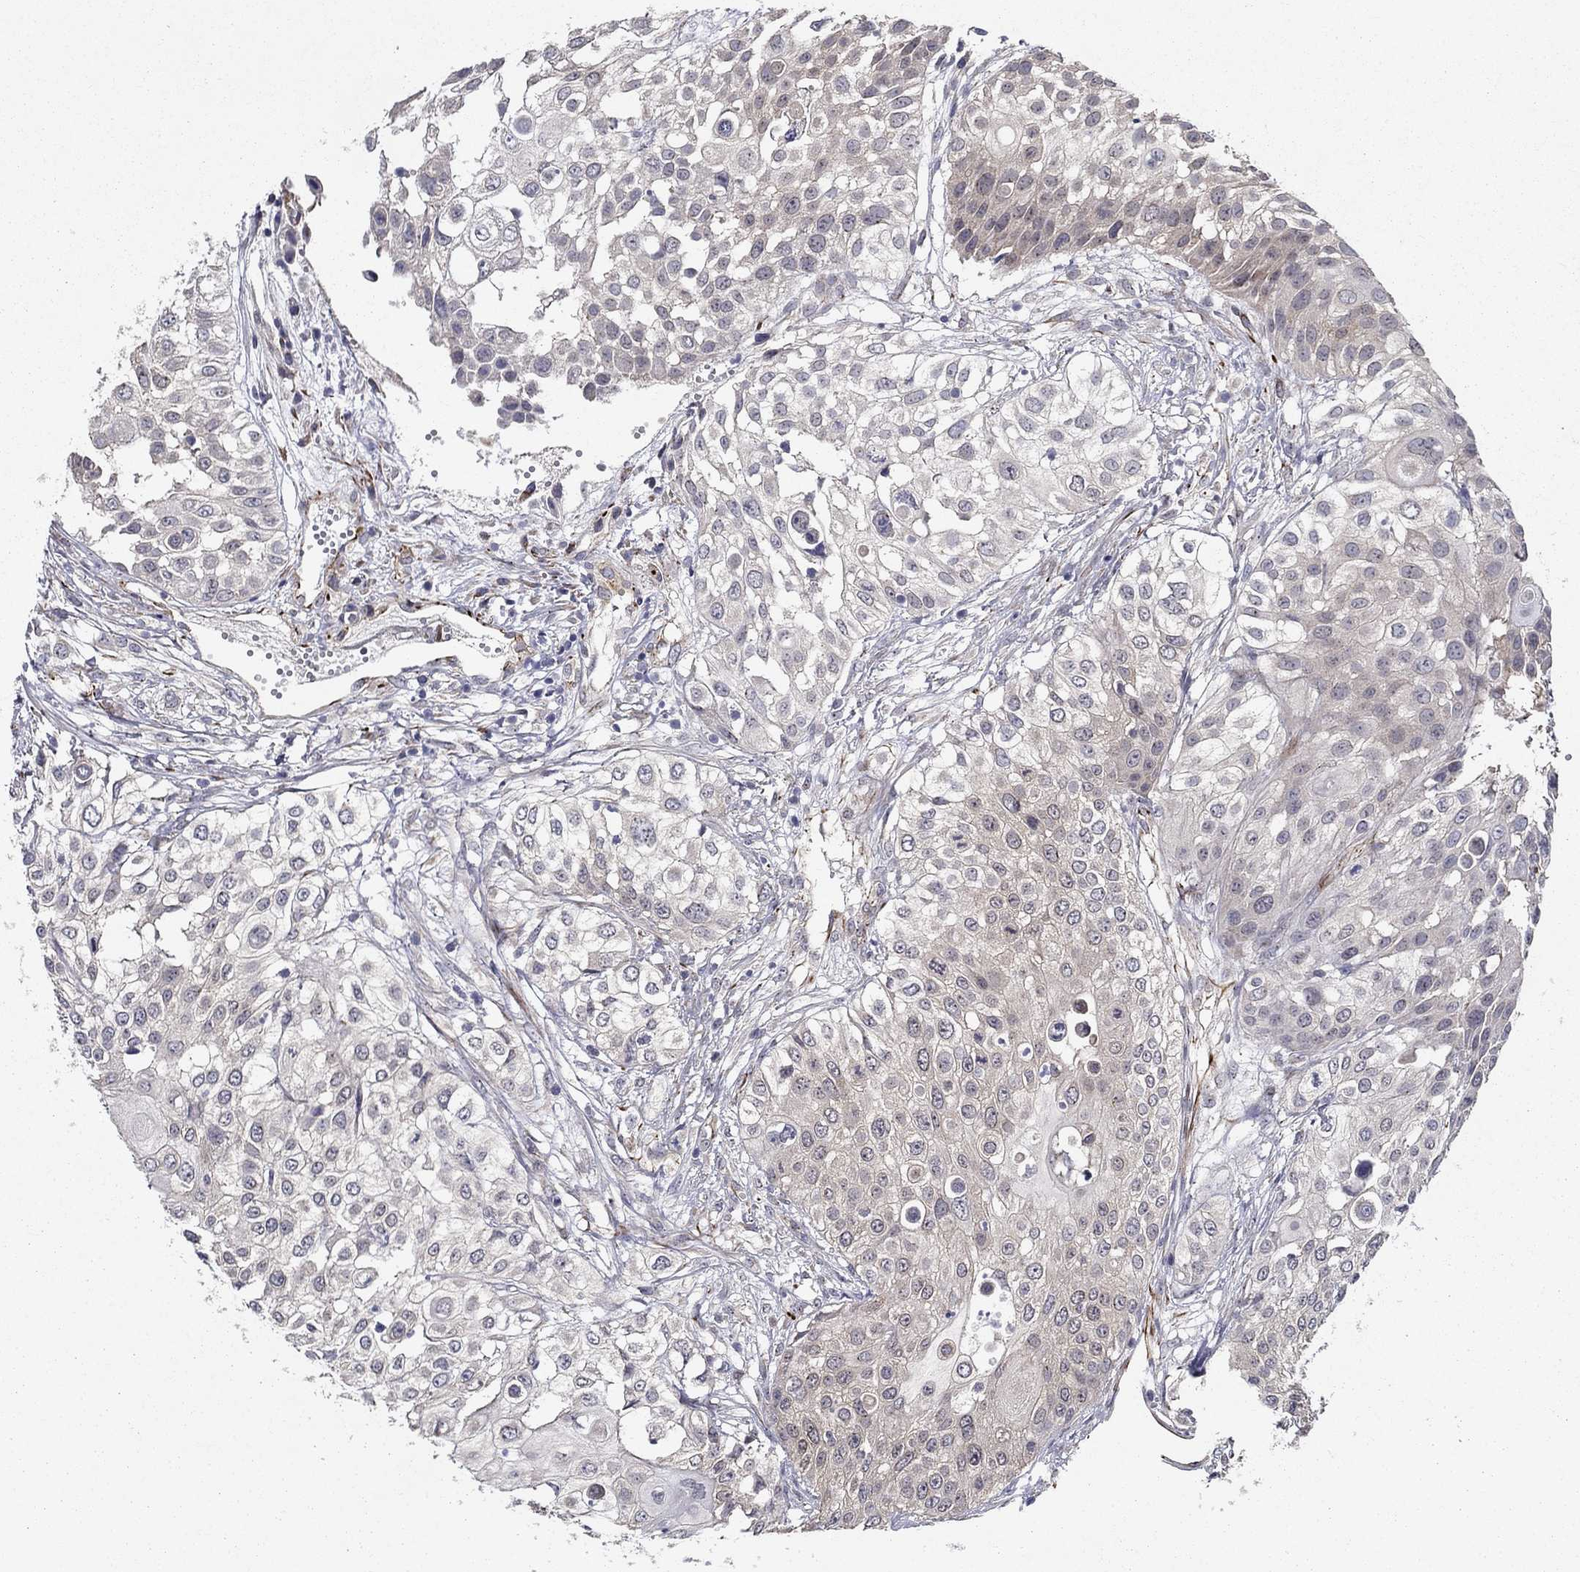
{"staining": {"intensity": "weak", "quantity": "<25%", "location": "cytoplasmic/membranous"}, "tissue": "urothelial cancer", "cell_type": "Tumor cells", "image_type": "cancer", "snomed": [{"axis": "morphology", "description": "Urothelial carcinoma, High grade"}, {"axis": "topography", "description": "Urinary bladder"}], "caption": "A micrograph of human urothelial cancer is negative for staining in tumor cells.", "gene": "LACTB2", "patient": {"sex": "female", "age": 79}}